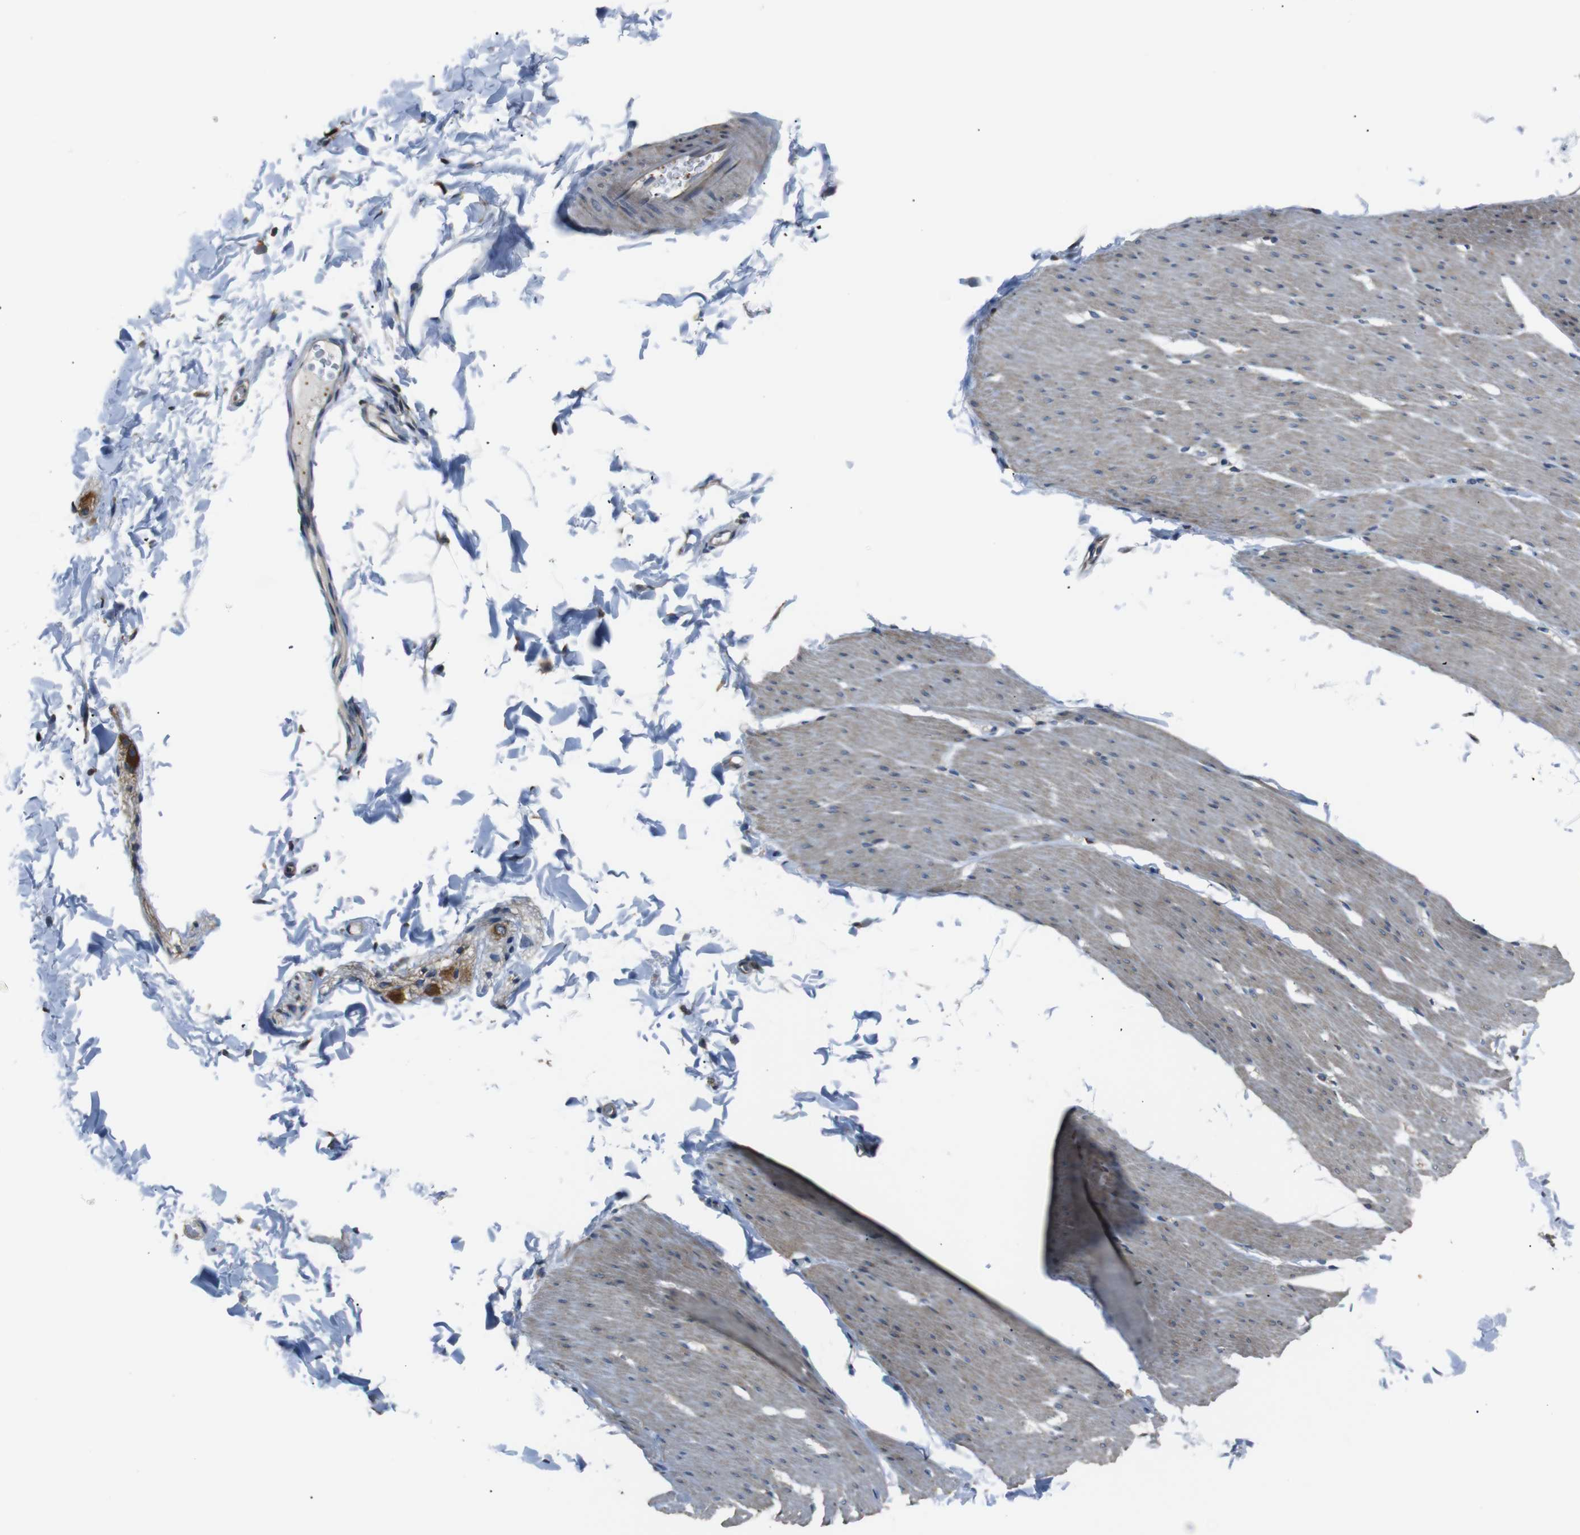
{"staining": {"intensity": "weak", "quantity": "25%-75%", "location": "cytoplasmic/membranous"}, "tissue": "smooth muscle", "cell_type": "Smooth muscle cells", "image_type": "normal", "snomed": [{"axis": "morphology", "description": "Normal tissue, NOS"}, {"axis": "topography", "description": "Smooth muscle"}, {"axis": "topography", "description": "Colon"}], "caption": "IHC (DAB (3,3'-diaminobenzidine)) staining of unremarkable human smooth muscle exhibits weak cytoplasmic/membranous protein staining in about 25%-75% of smooth muscle cells. Using DAB (brown) and hematoxylin (blue) stains, captured at high magnification using brightfield microscopy.", "gene": "TMED2", "patient": {"sex": "male", "age": 67}}